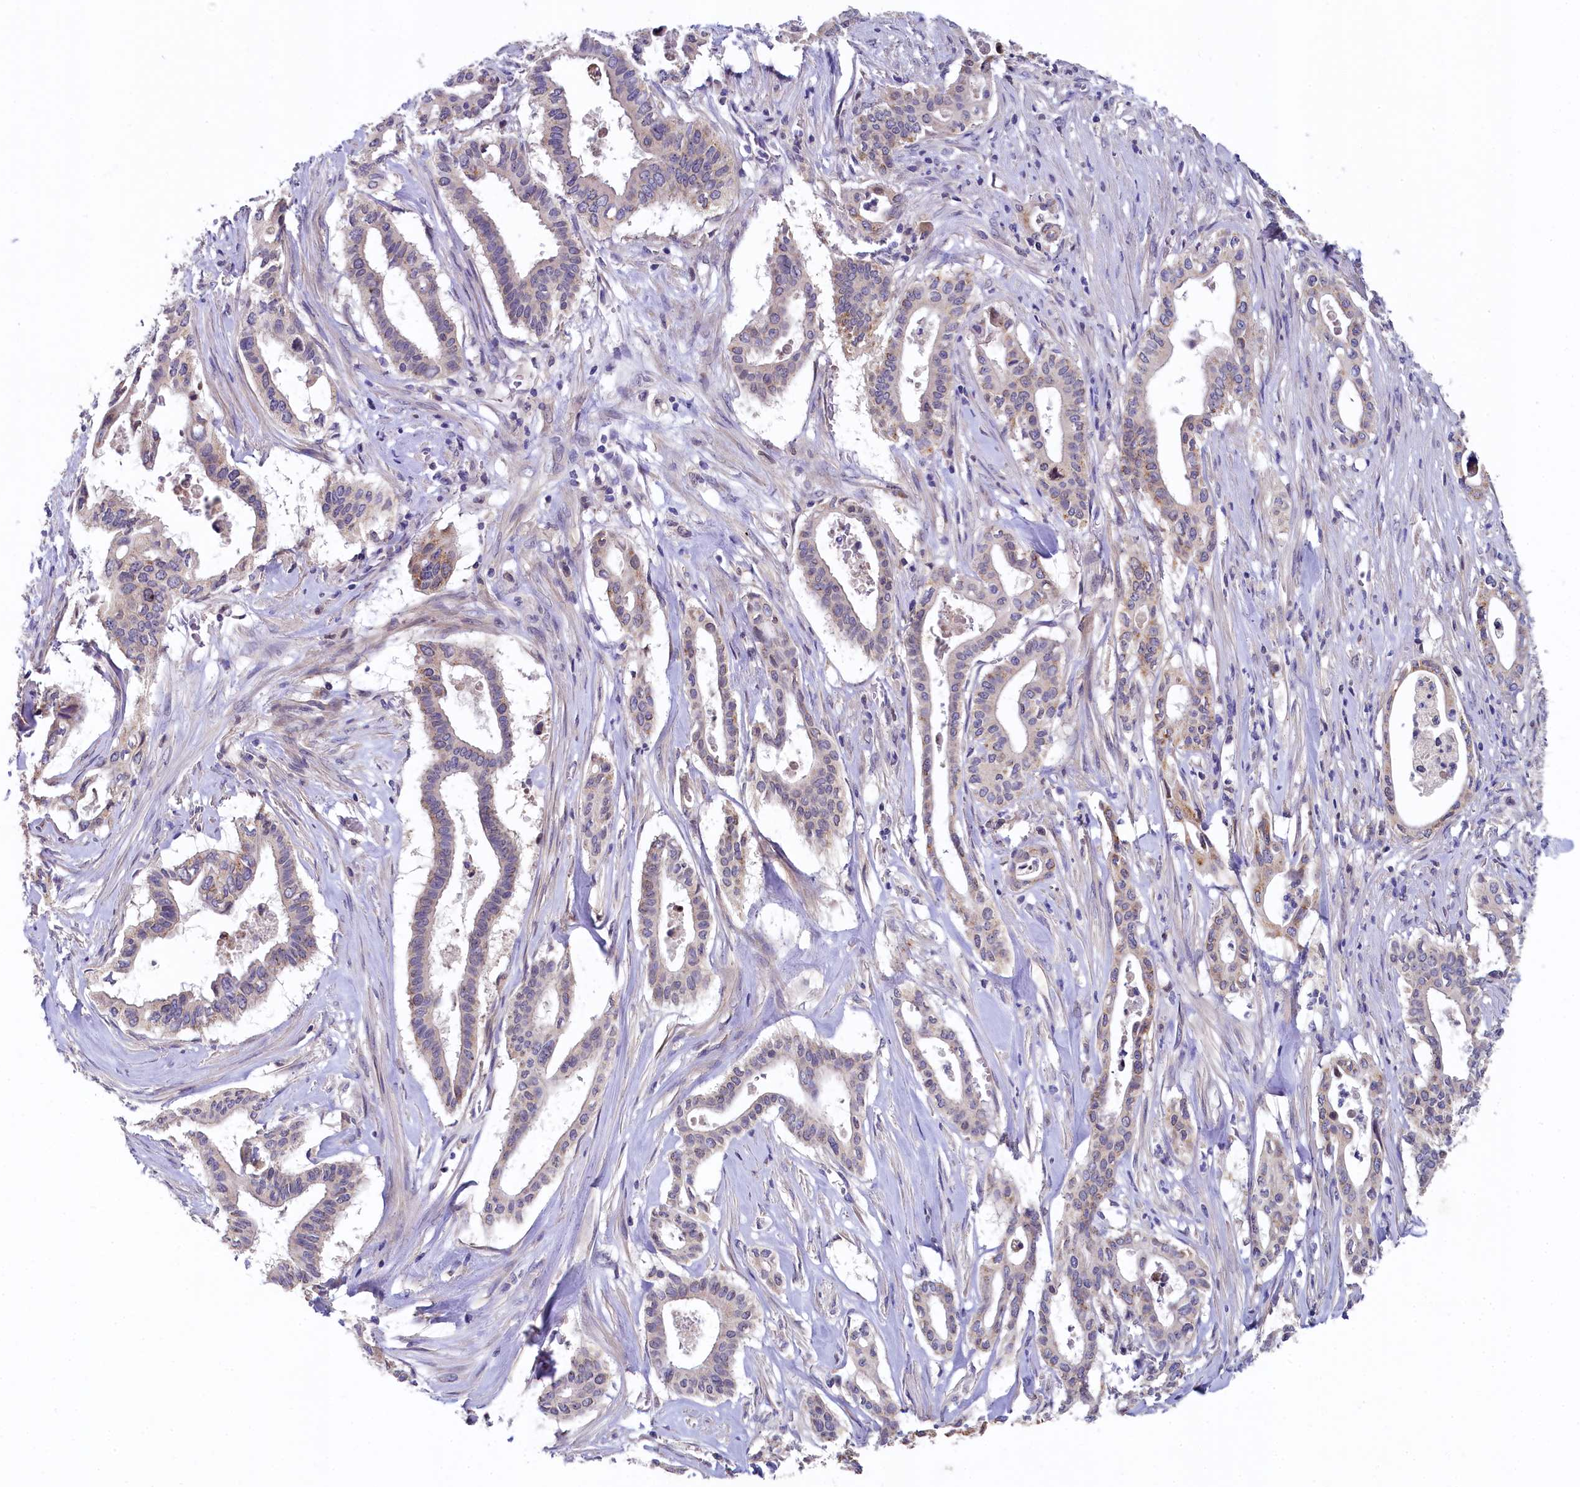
{"staining": {"intensity": "negative", "quantity": "none", "location": "none"}, "tissue": "pancreatic cancer", "cell_type": "Tumor cells", "image_type": "cancer", "snomed": [{"axis": "morphology", "description": "Adenocarcinoma, NOS"}, {"axis": "topography", "description": "Pancreas"}], "caption": "An immunohistochemistry (IHC) histopathology image of pancreatic cancer is shown. There is no staining in tumor cells of pancreatic cancer. (DAB (3,3'-diaminobenzidine) immunohistochemistry, high magnification).", "gene": "SPINK9", "patient": {"sex": "female", "age": 77}}